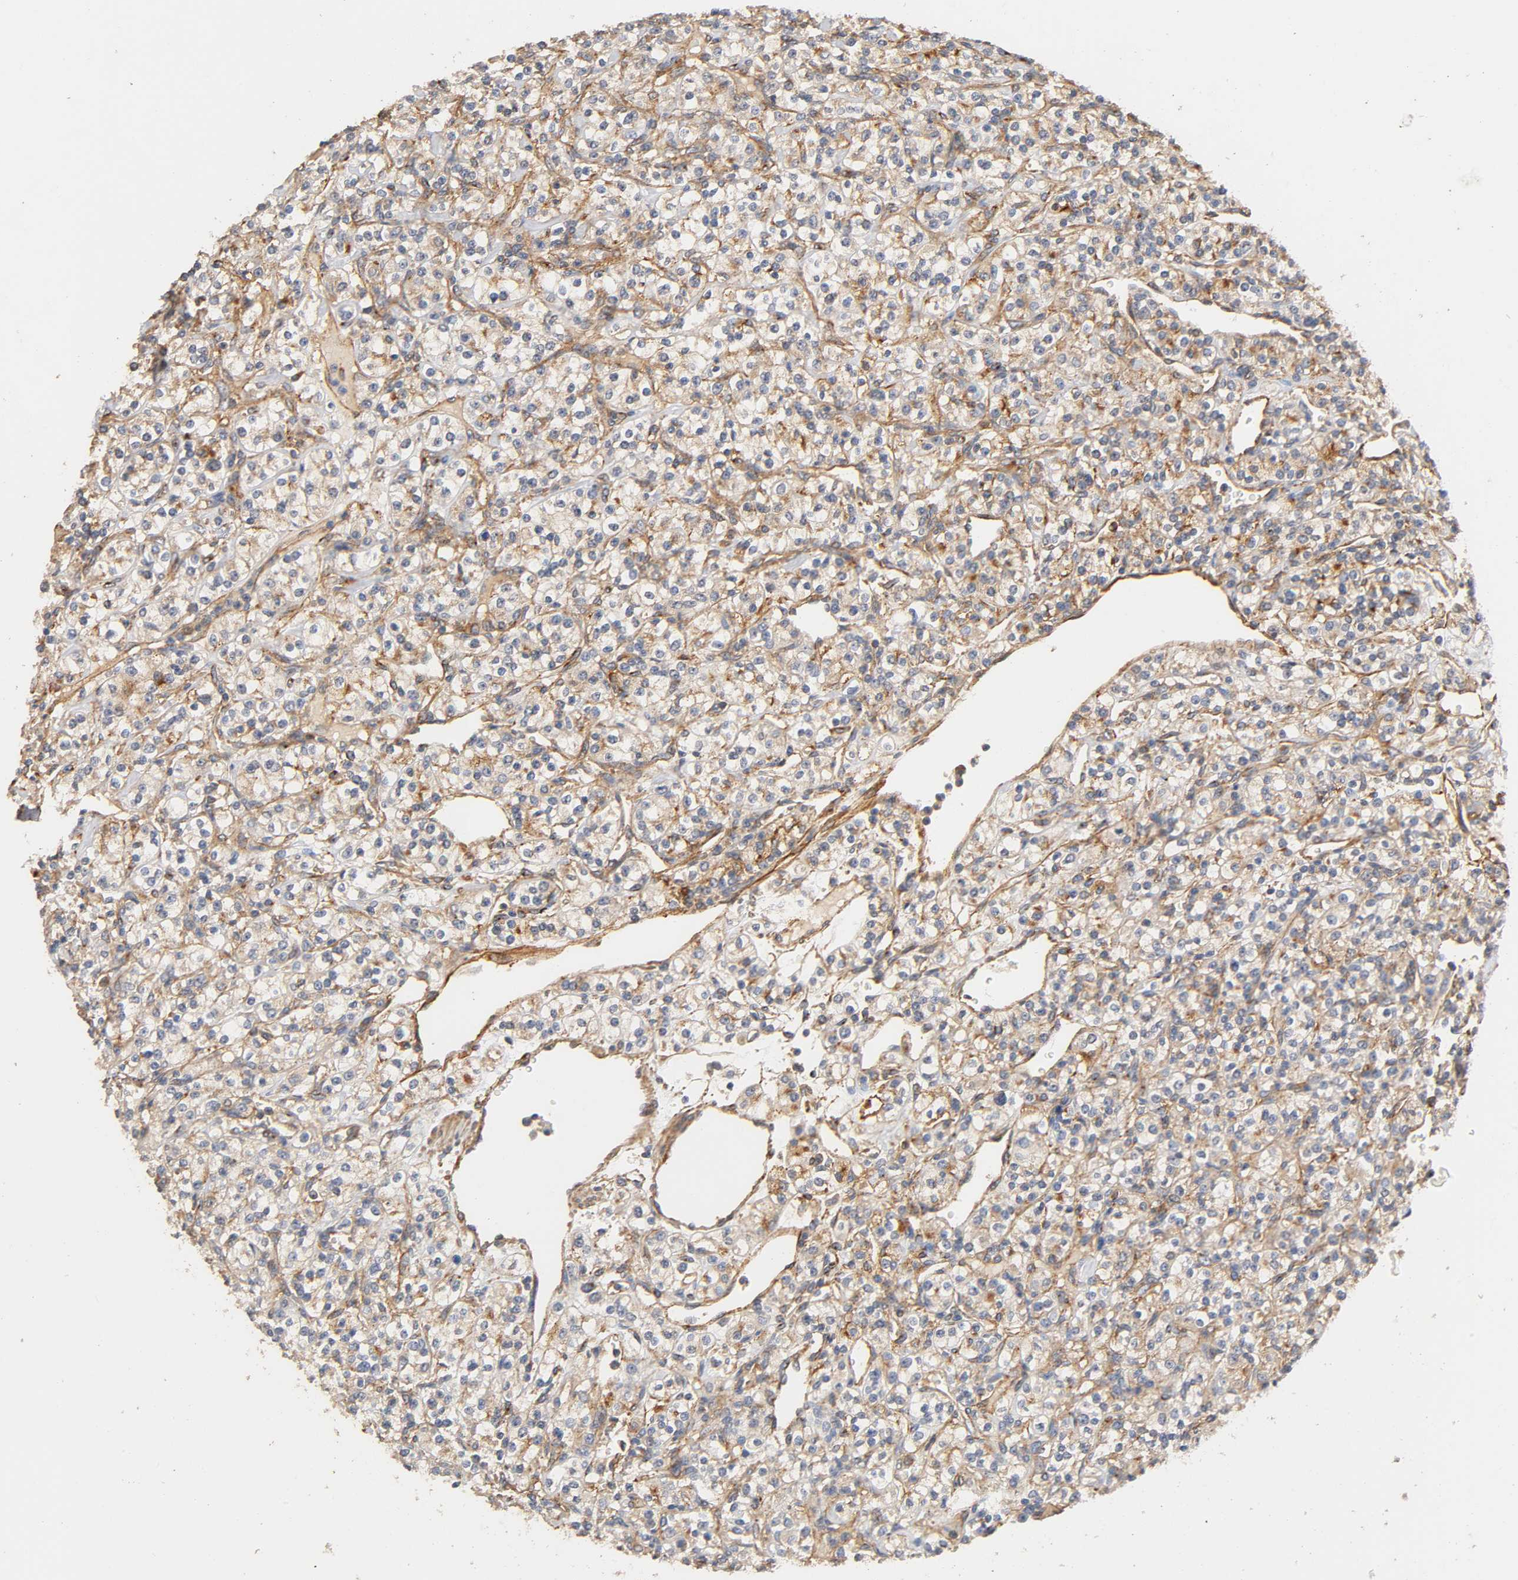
{"staining": {"intensity": "weak", "quantity": "25%-75%", "location": "cytoplasmic/membranous"}, "tissue": "renal cancer", "cell_type": "Tumor cells", "image_type": "cancer", "snomed": [{"axis": "morphology", "description": "Adenocarcinoma, NOS"}, {"axis": "topography", "description": "Kidney"}], "caption": "The histopathology image demonstrates immunohistochemical staining of adenocarcinoma (renal). There is weak cytoplasmic/membranous staining is seen in approximately 25%-75% of tumor cells.", "gene": "IFITM3", "patient": {"sex": "male", "age": 77}}